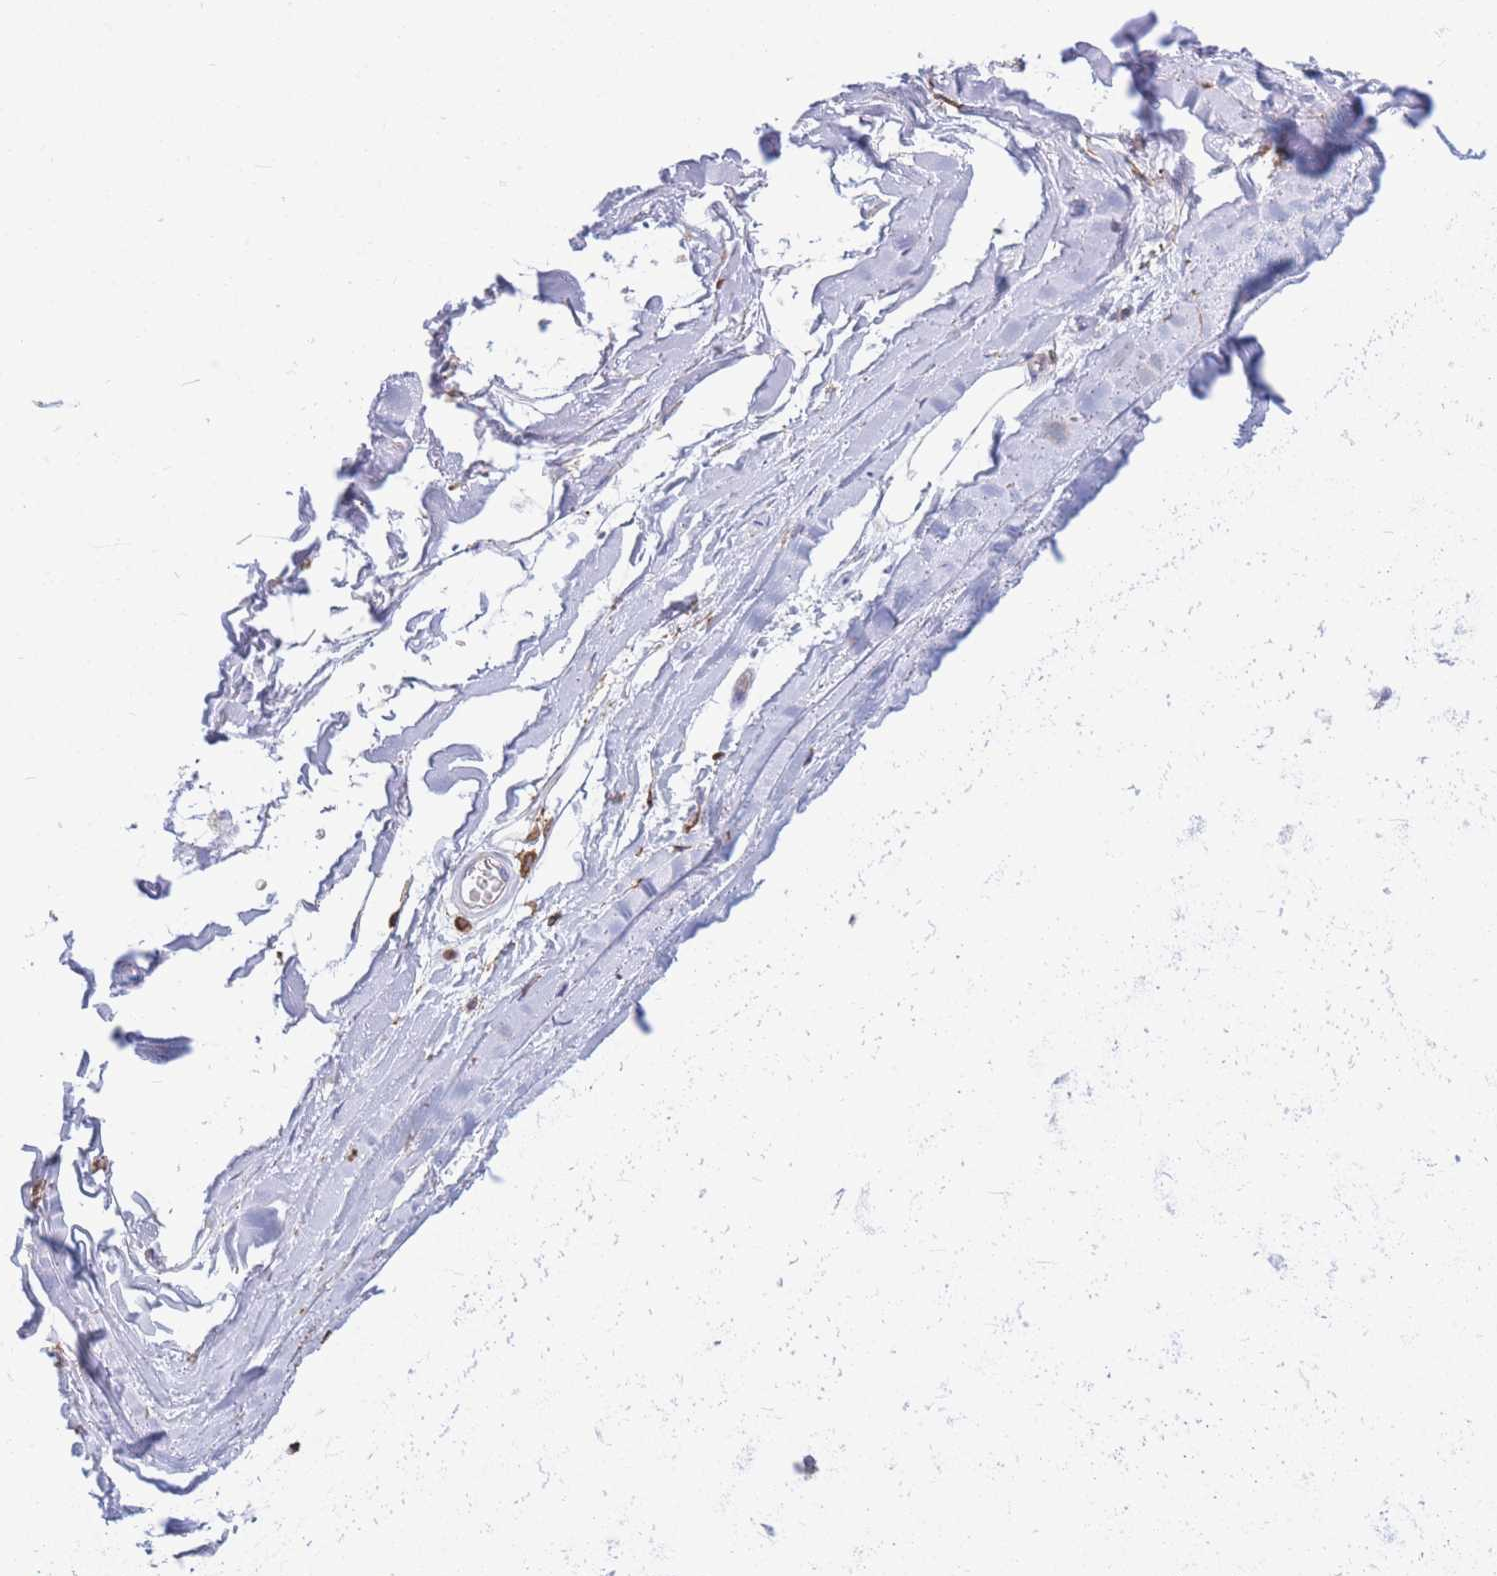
{"staining": {"intensity": "negative", "quantity": "none", "location": "none"}, "tissue": "adipose tissue", "cell_type": "Adipocytes", "image_type": "normal", "snomed": [{"axis": "morphology", "description": "Normal tissue, NOS"}, {"axis": "topography", "description": "Cartilage tissue"}], "caption": "Protein analysis of unremarkable adipose tissue exhibits no significant positivity in adipocytes.", "gene": "MRPL54", "patient": {"sex": "male", "age": 73}}